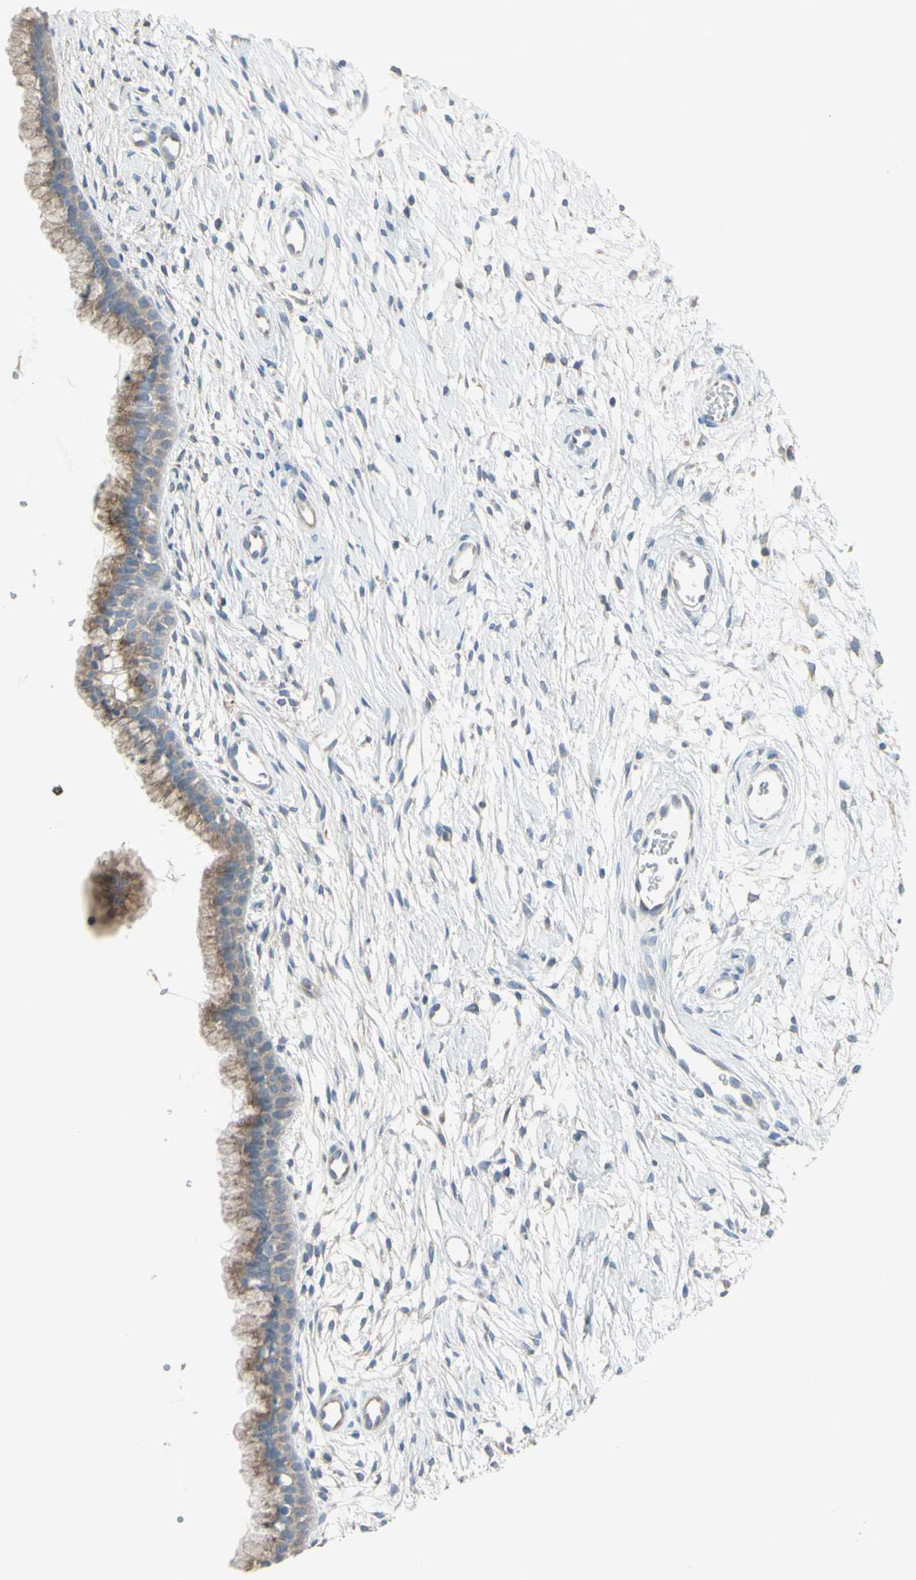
{"staining": {"intensity": "weak", "quantity": ">75%", "location": "cytoplasmic/membranous"}, "tissue": "cervix", "cell_type": "Glandular cells", "image_type": "normal", "snomed": [{"axis": "morphology", "description": "Normal tissue, NOS"}, {"axis": "topography", "description": "Cervix"}], "caption": "A low amount of weak cytoplasmic/membranous staining is seen in approximately >75% of glandular cells in normal cervix. Using DAB (brown) and hematoxylin (blue) stains, captured at high magnification using brightfield microscopy.", "gene": "FAM171B", "patient": {"sex": "female", "age": 39}}